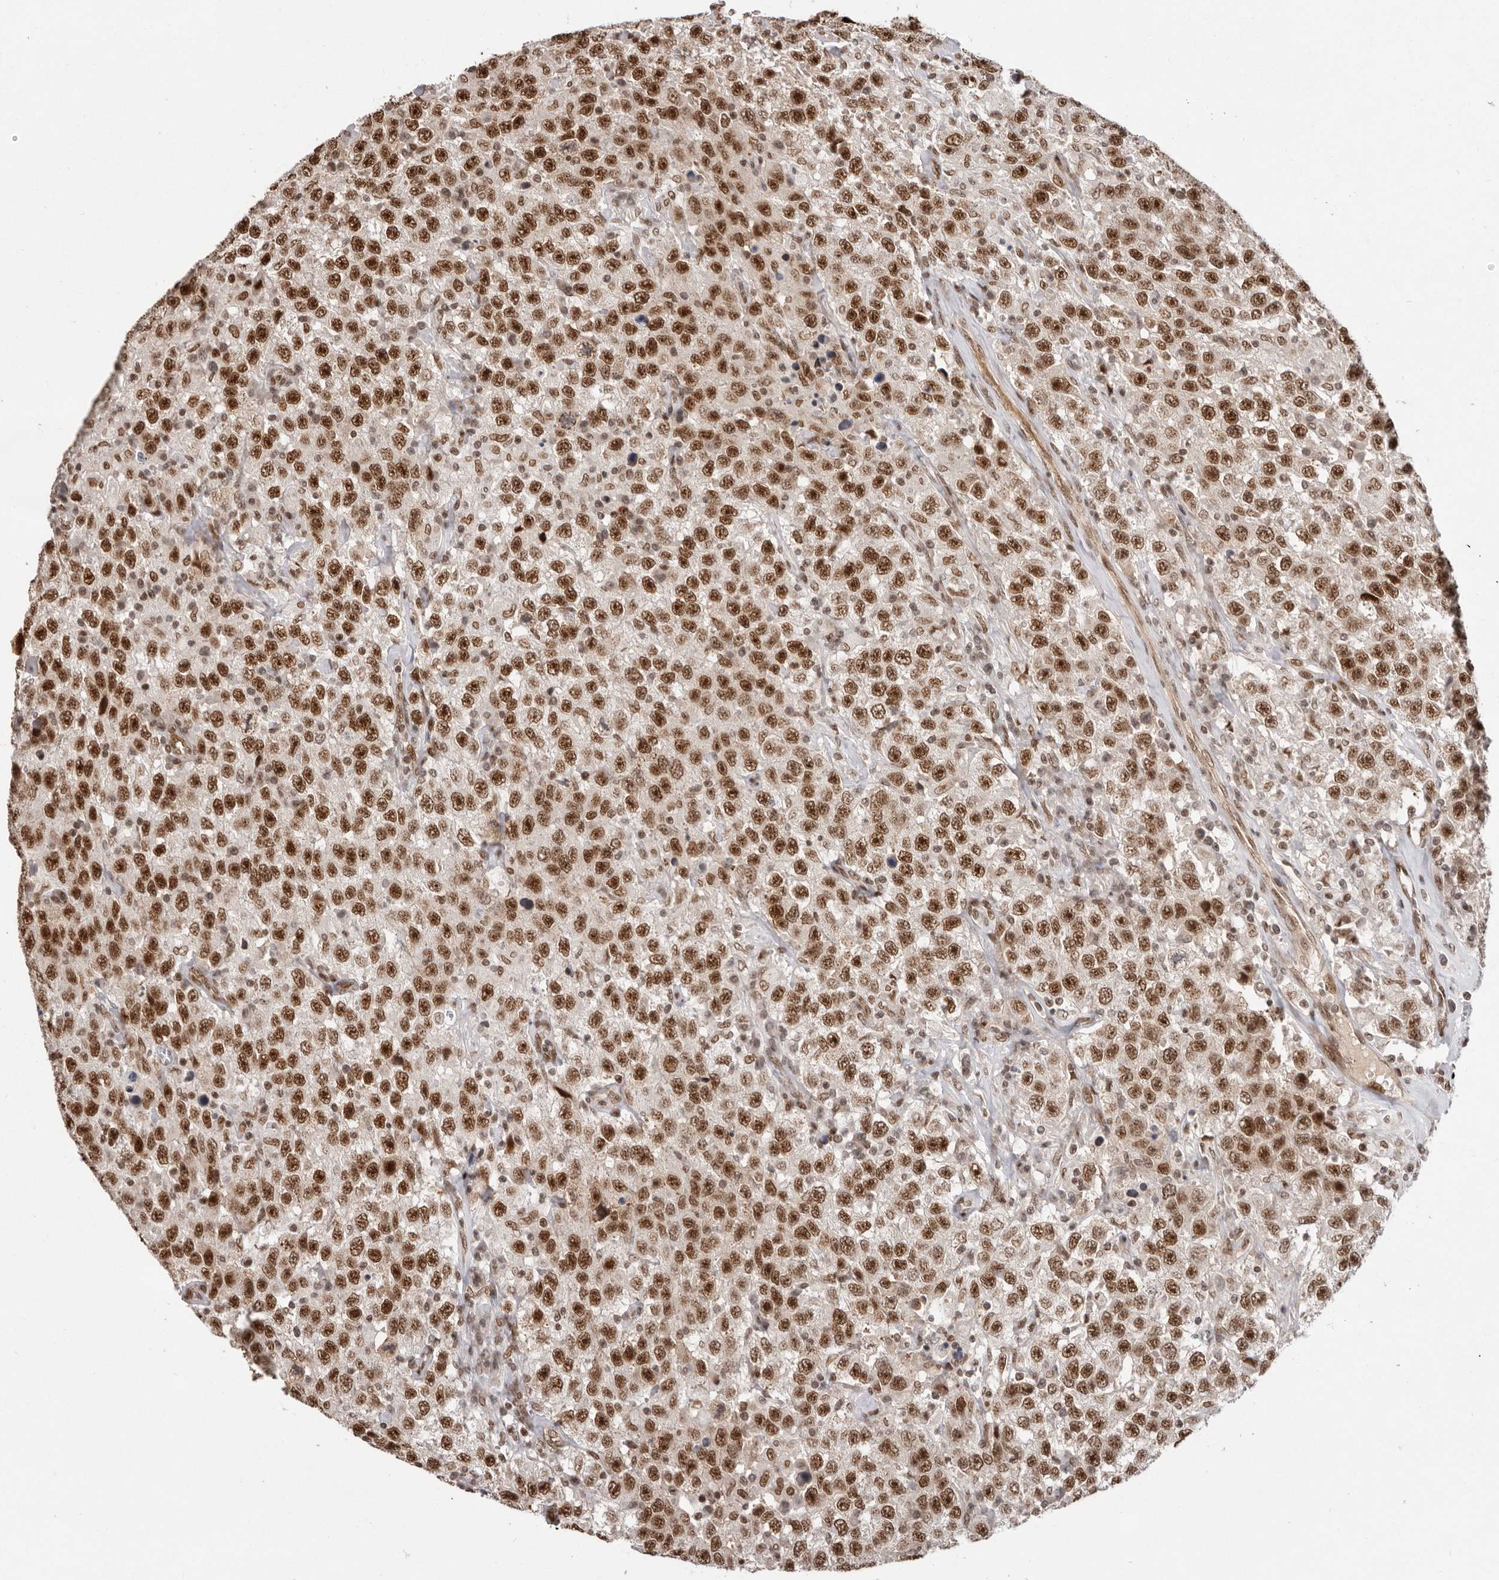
{"staining": {"intensity": "strong", "quantity": ">75%", "location": "nuclear"}, "tissue": "testis cancer", "cell_type": "Tumor cells", "image_type": "cancer", "snomed": [{"axis": "morphology", "description": "Seminoma, NOS"}, {"axis": "topography", "description": "Testis"}], "caption": "Testis seminoma stained for a protein (brown) shows strong nuclear positive positivity in about >75% of tumor cells.", "gene": "CHTOP", "patient": {"sex": "male", "age": 41}}